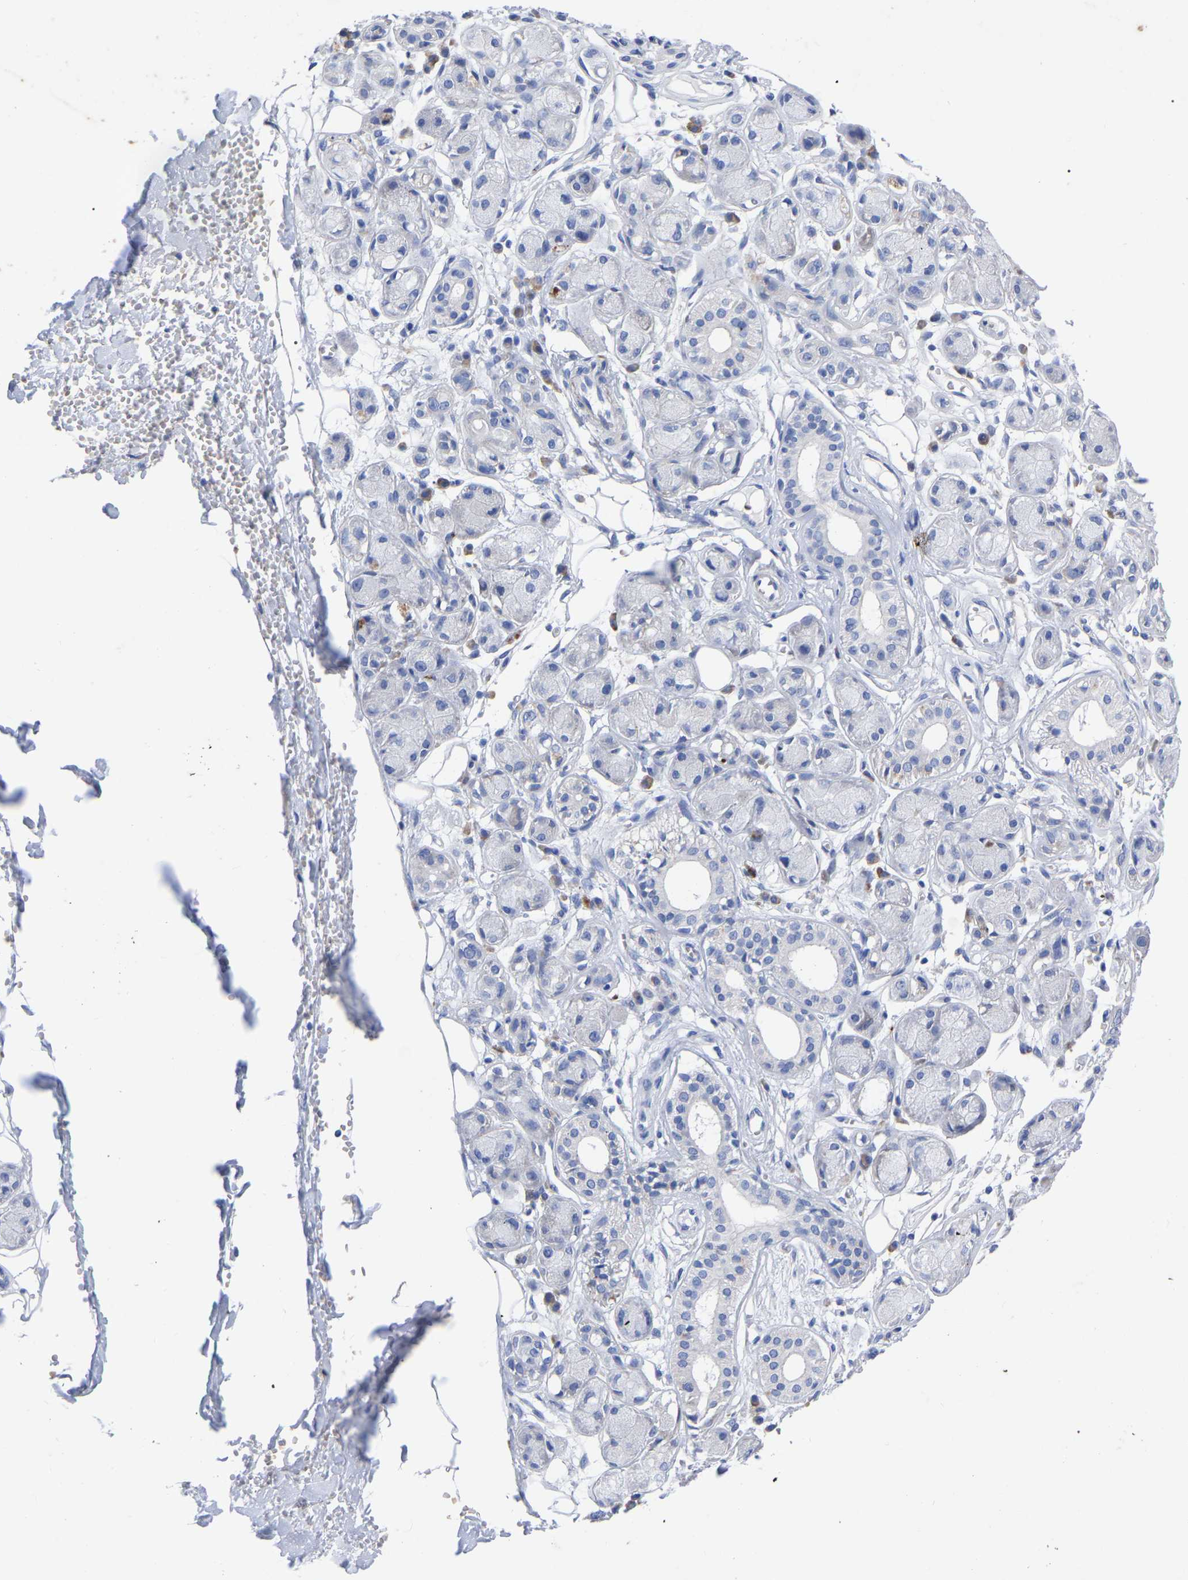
{"staining": {"intensity": "negative", "quantity": "none", "location": "none"}, "tissue": "adipose tissue", "cell_type": "Adipocytes", "image_type": "normal", "snomed": [{"axis": "morphology", "description": "Normal tissue, NOS"}, {"axis": "morphology", "description": "Inflammation, NOS"}, {"axis": "topography", "description": "Salivary gland"}, {"axis": "topography", "description": "Peripheral nerve tissue"}], "caption": "Immunohistochemistry of unremarkable human adipose tissue demonstrates no expression in adipocytes. Nuclei are stained in blue.", "gene": "GDF3", "patient": {"sex": "female", "age": 75}}